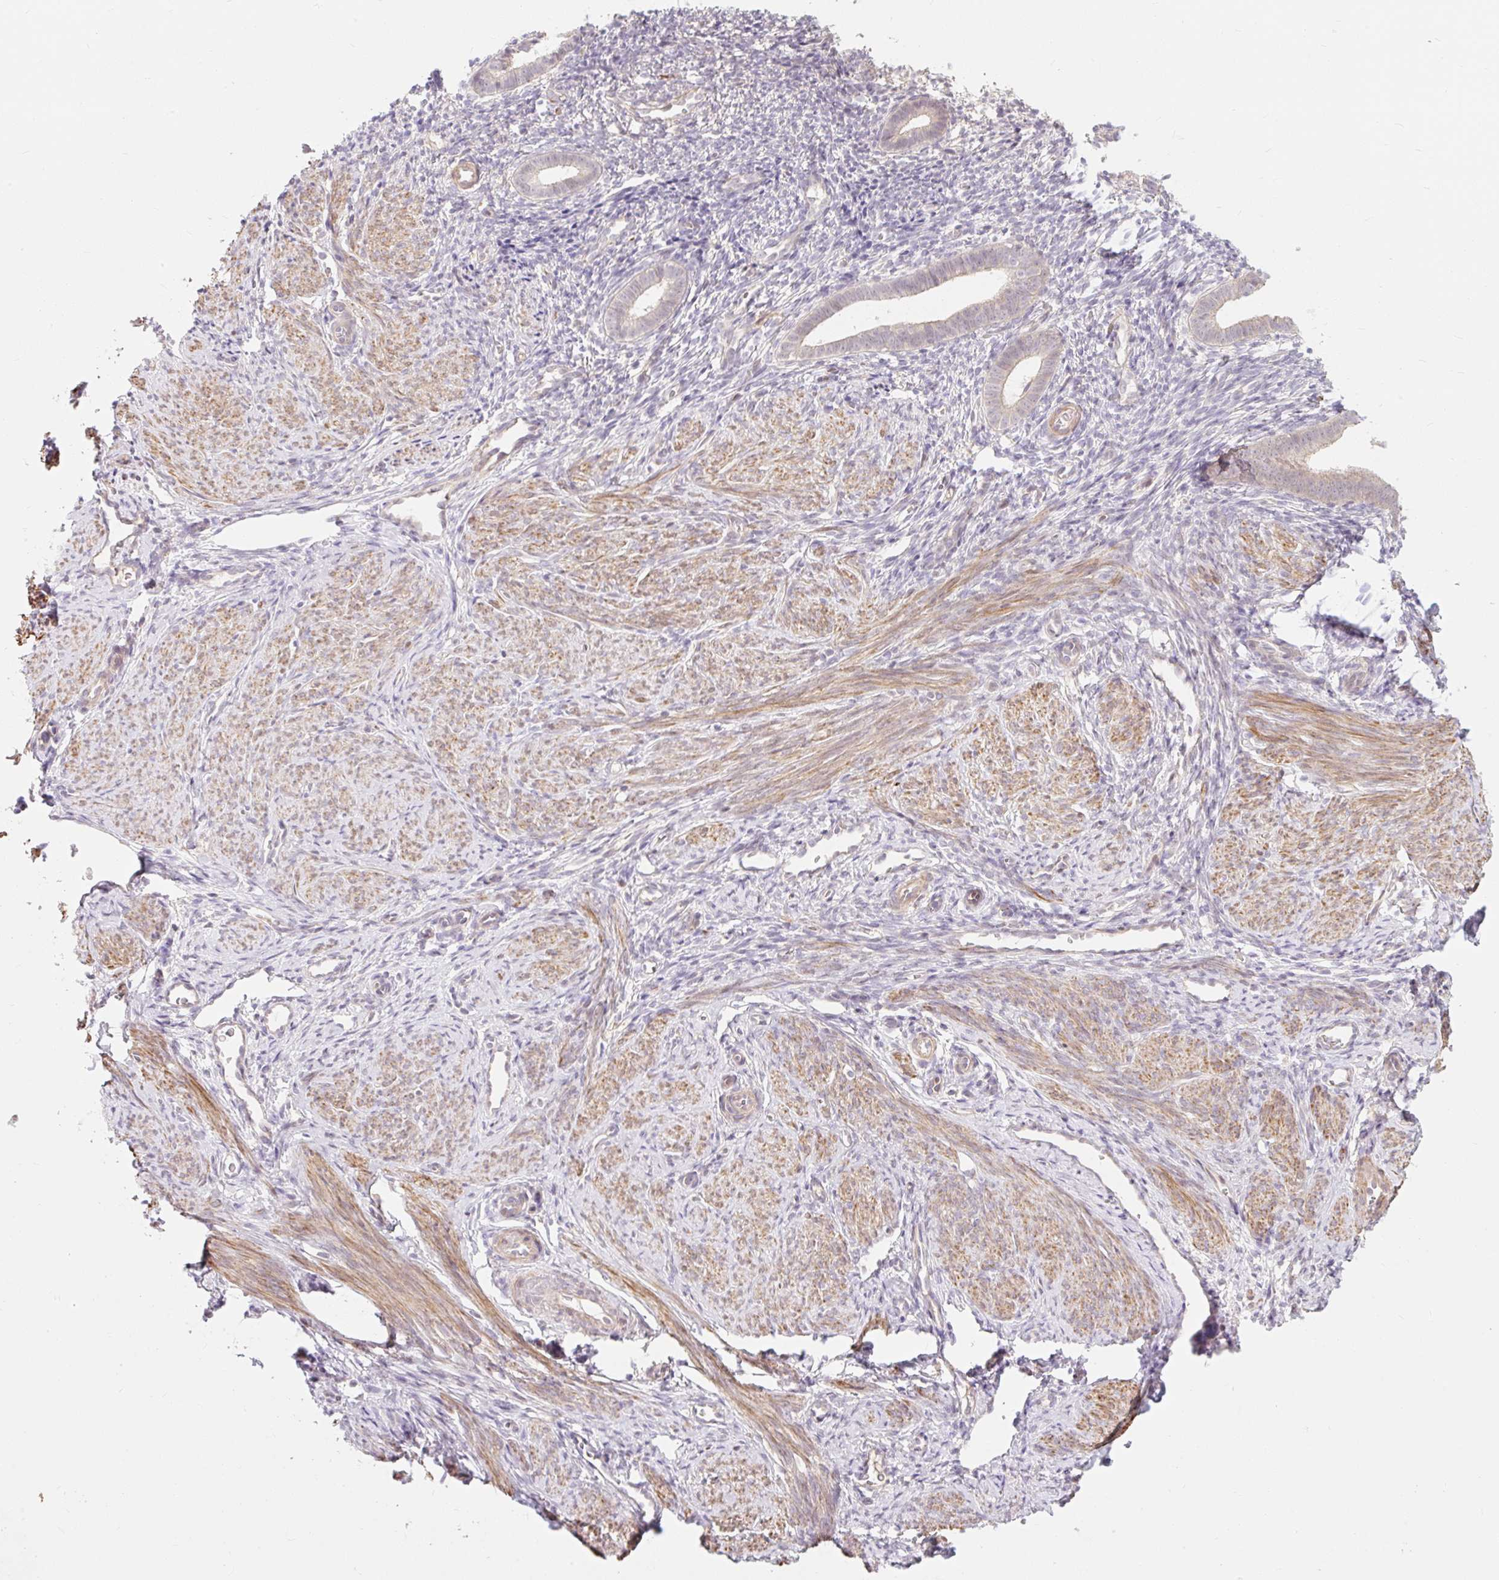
{"staining": {"intensity": "negative", "quantity": "none", "location": "none"}, "tissue": "endometrium", "cell_type": "Cells in endometrial stroma", "image_type": "normal", "snomed": [{"axis": "morphology", "description": "Normal tissue, NOS"}, {"axis": "topography", "description": "Endometrium"}], "caption": "Cells in endometrial stroma are negative for brown protein staining in benign endometrium. The staining was performed using DAB to visualize the protein expression in brown, while the nuclei were stained in blue with hematoxylin (Magnification: 20x).", "gene": "EMC10", "patient": {"sex": "female", "age": 39}}